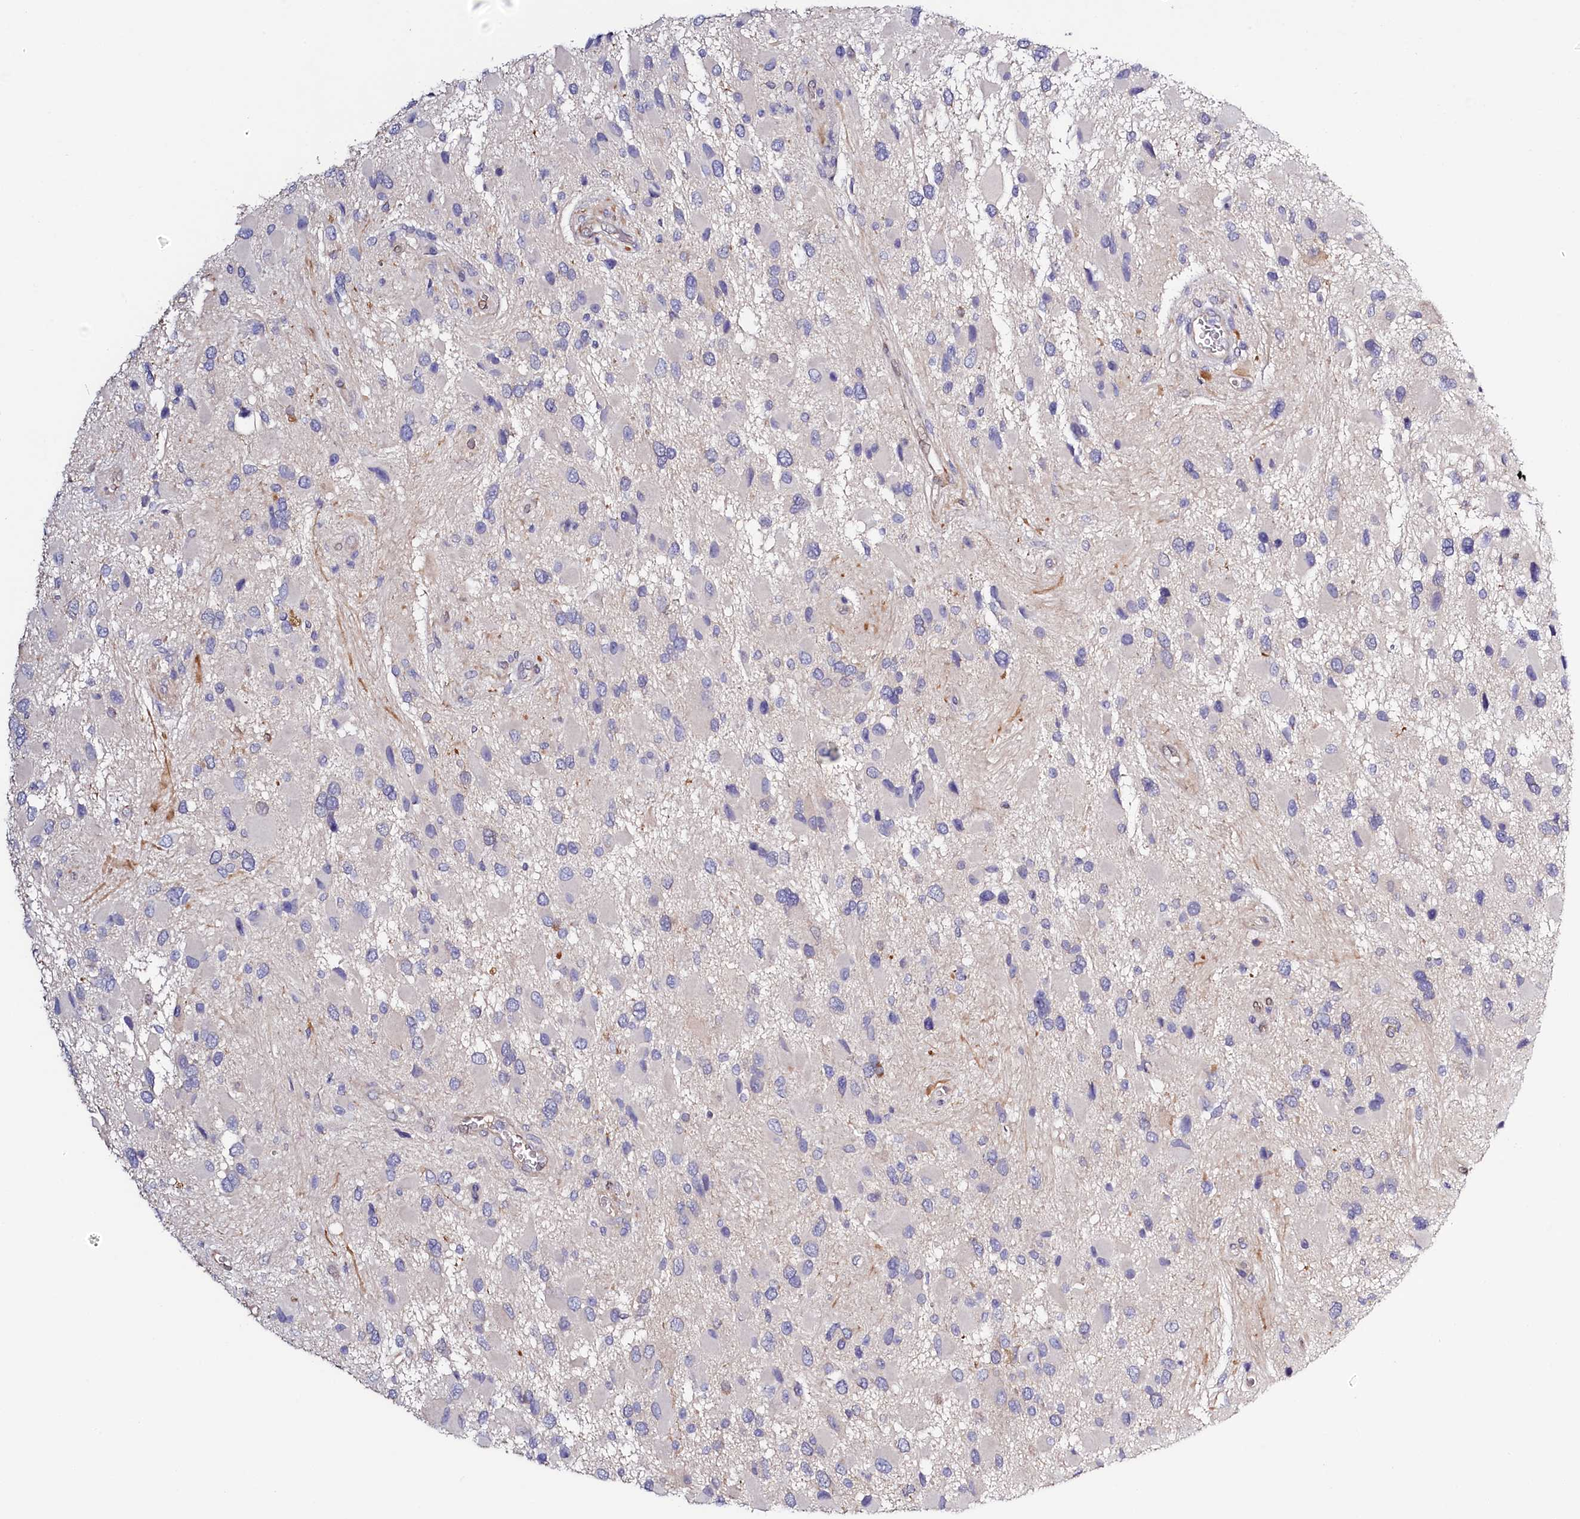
{"staining": {"intensity": "negative", "quantity": "none", "location": "none"}, "tissue": "glioma", "cell_type": "Tumor cells", "image_type": "cancer", "snomed": [{"axis": "morphology", "description": "Glioma, malignant, High grade"}, {"axis": "topography", "description": "Brain"}], "caption": "An image of human high-grade glioma (malignant) is negative for staining in tumor cells.", "gene": "PDE6D", "patient": {"sex": "male", "age": 53}}